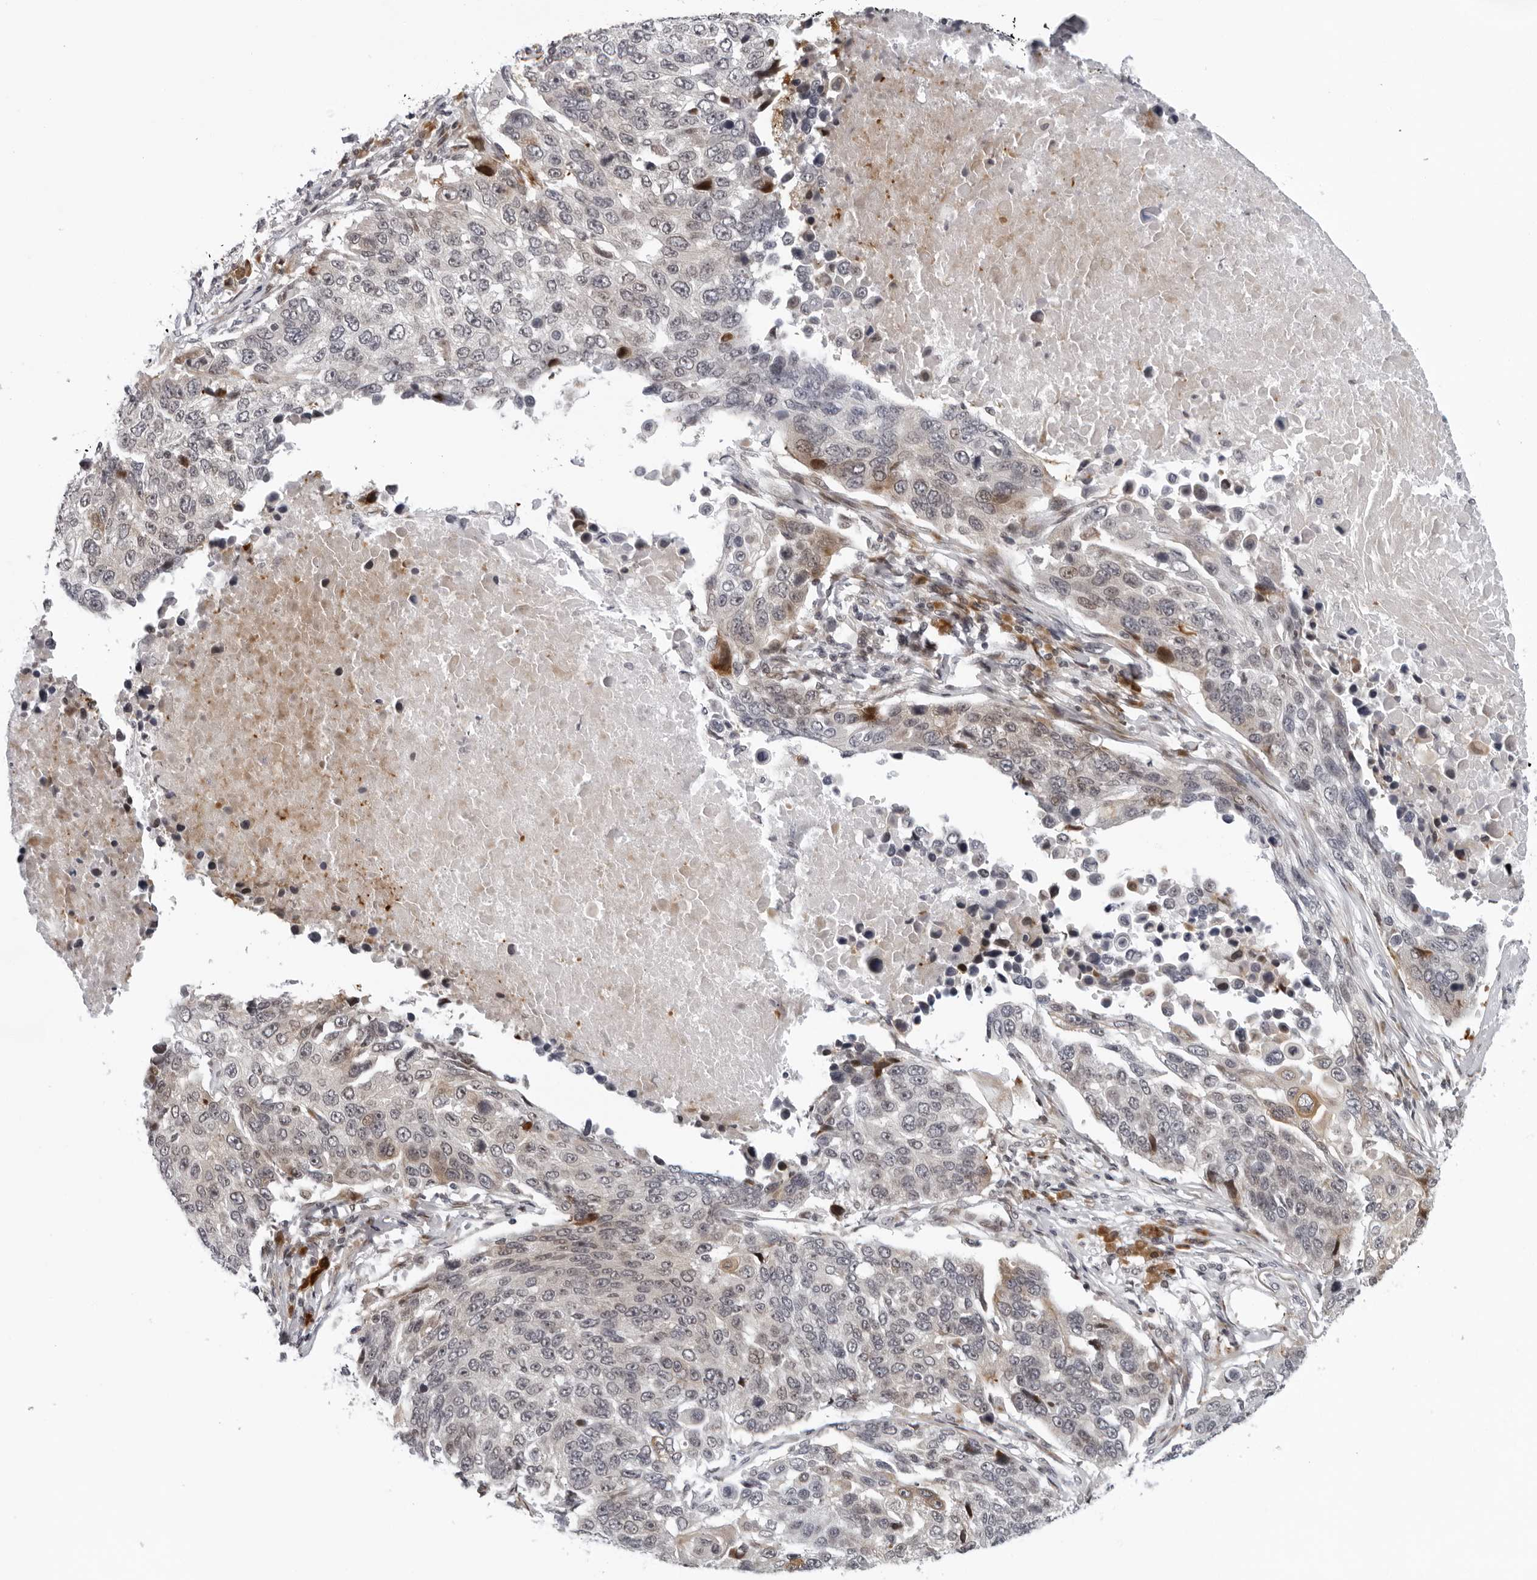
{"staining": {"intensity": "weak", "quantity": "<25%", "location": "cytoplasmic/membranous"}, "tissue": "lung cancer", "cell_type": "Tumor cells", "image_type": "cancer", "snomed": [{"axis": "morphology", "description": "Squamous cell carcinoma, NOS"}, {"axis": "topography", "description": "Lung"}], "caption": "Protein analysis of lung cancer (squamous cell carcinoma) reveals no significant staining in tumor cells. Nuclei are stained in blue.", "gene": "PIP4K2C", "patient": {"sex": "male", "age": 66}}